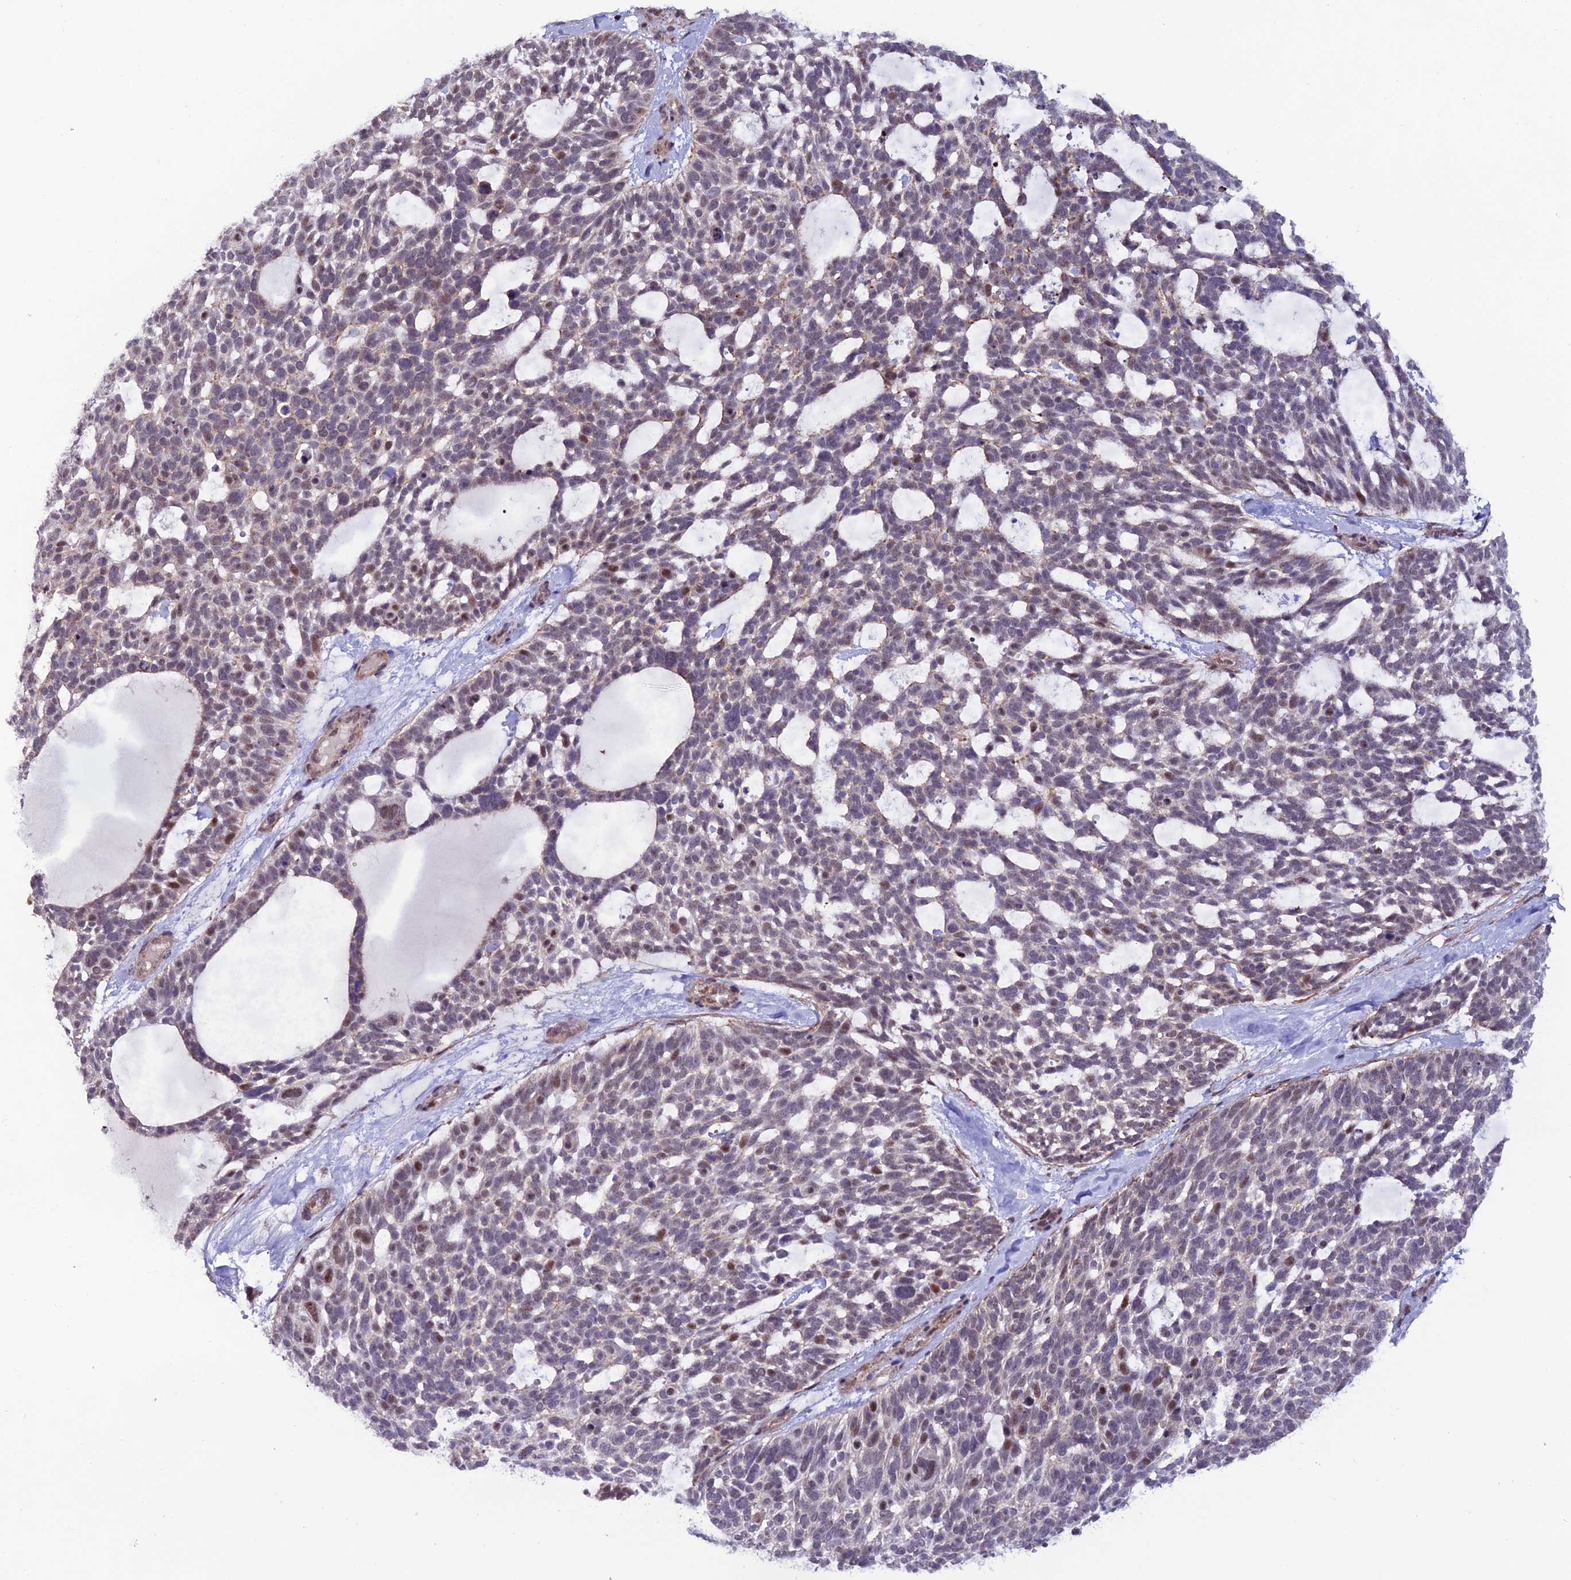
{"staining": {"intensity": "moderate", "quantity": "<25%", "location": "nuclear"}, "tissue": "skin cancer", "cell_type": "Tumor cells", "image_type": "cancer", "snomed": [{"axis": "morphology", "description": "Basal cell carcinoma"}, {"axis": "topography", "description": "Skin"}], "caption": "Brown immunohistochemical staining in skin basal cell carcinoma demonstrates moderate nuclear staining in about <25% of tumor cells.", "gene": "COL6A6", "patient": {"sex": "male", "age": 88}}